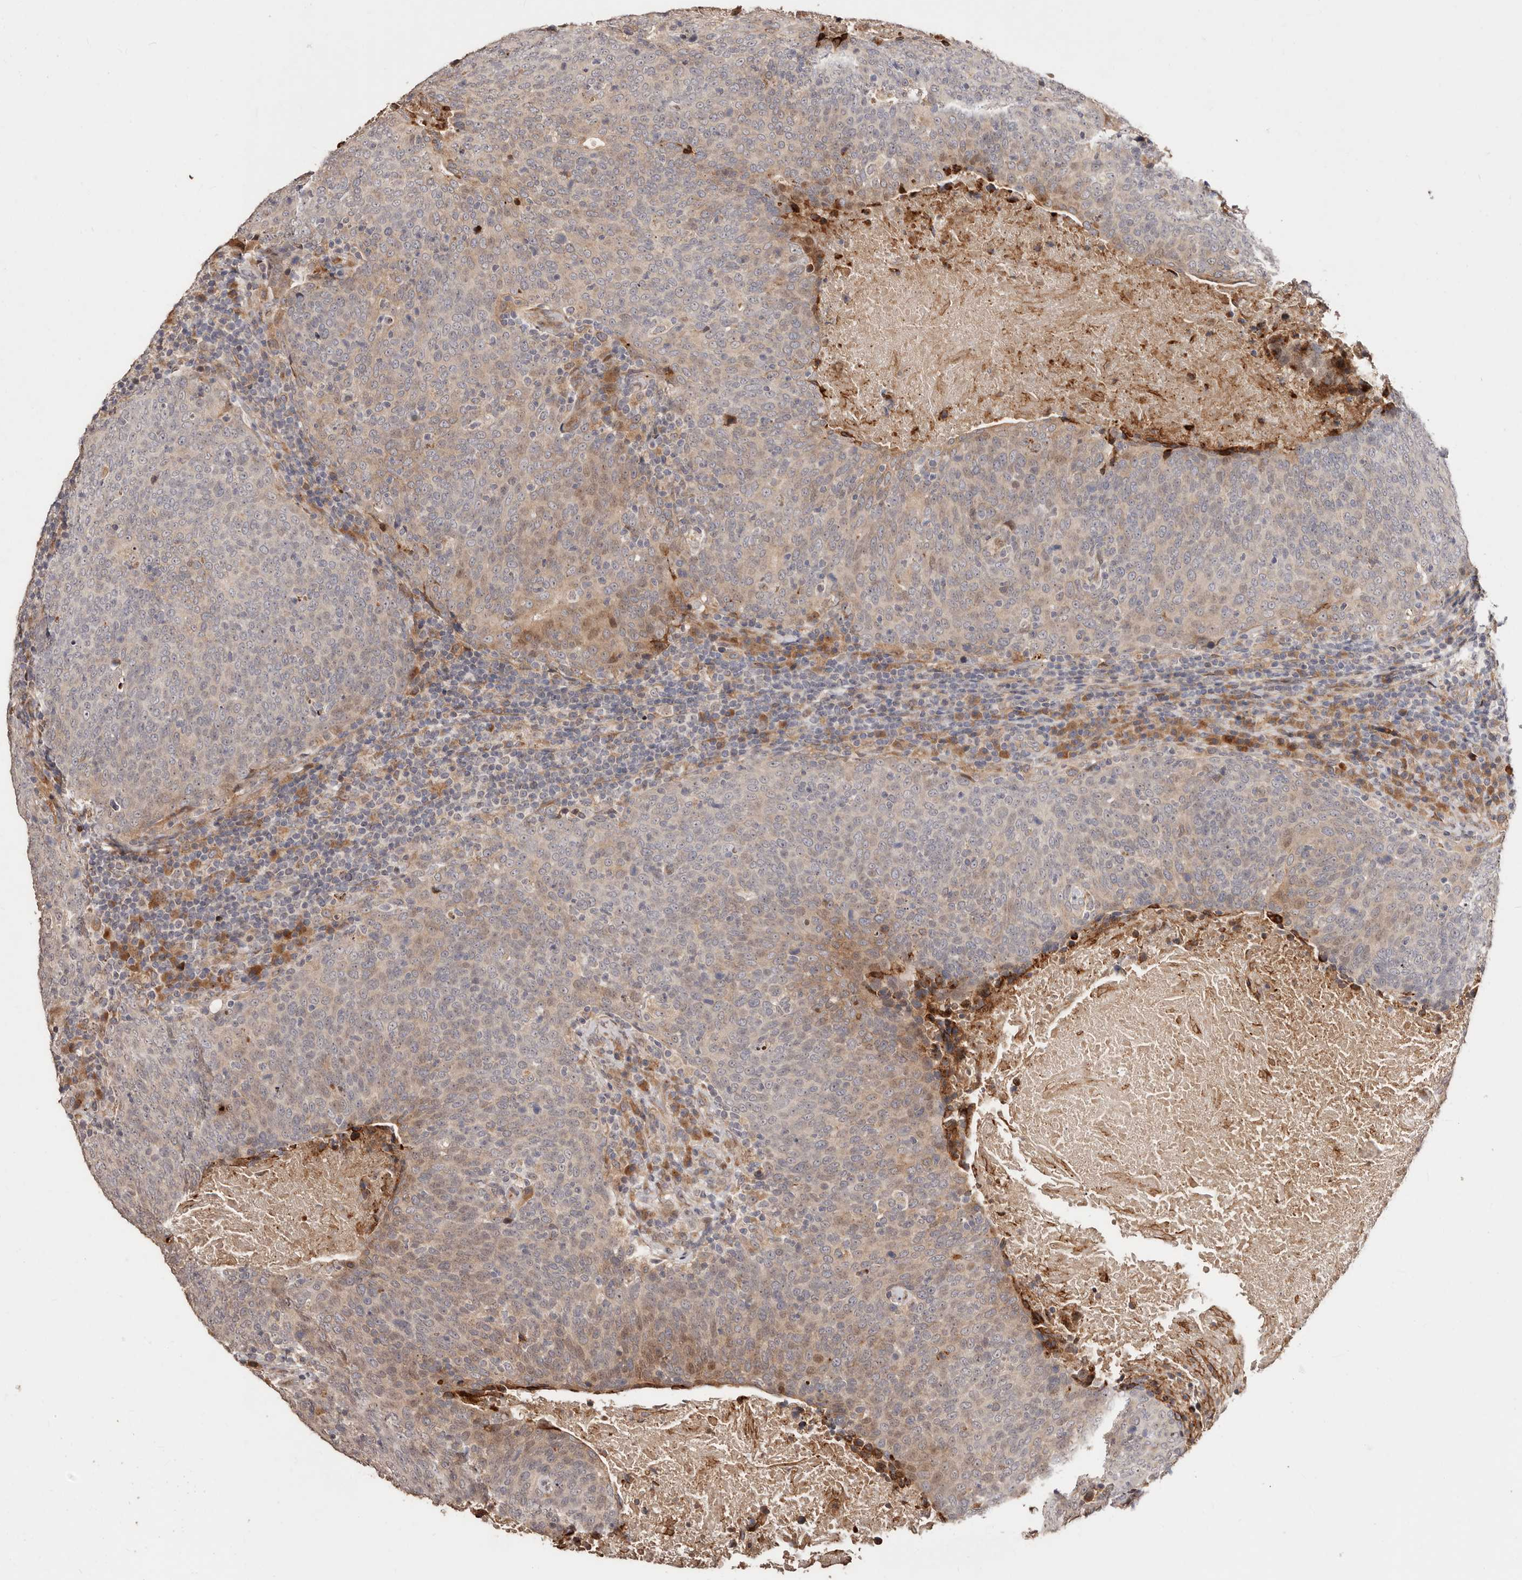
{"staining": {"intensity": "weak", "quantity": "25%-75%", "location": "cytoplasmic/membranous"}, "tissue": "head and neck cancer", "cell_type": "Tumor cells", "image_type": "cancer", "snomed": [{"axis": "morphology", "description": "Squamous cell carcinoma, NOS"}, {"axis": "morphology", "description": "Squamous cell carcinoma, metastatic, NOS"}, {"axis": "topography", "description": "Lymph node"}, {"axis": "topography", "description": "Head-Neck"}], "caption": "Immunohistochemistry (DAB) staining of head and neck squamous cell carcinoma demonstrates weak cytoplasmic/membranous protein expression in about 25%-75% of tumor cells.", "gene": "APOL6", "patient": {"sex": "male", "age": 62}}